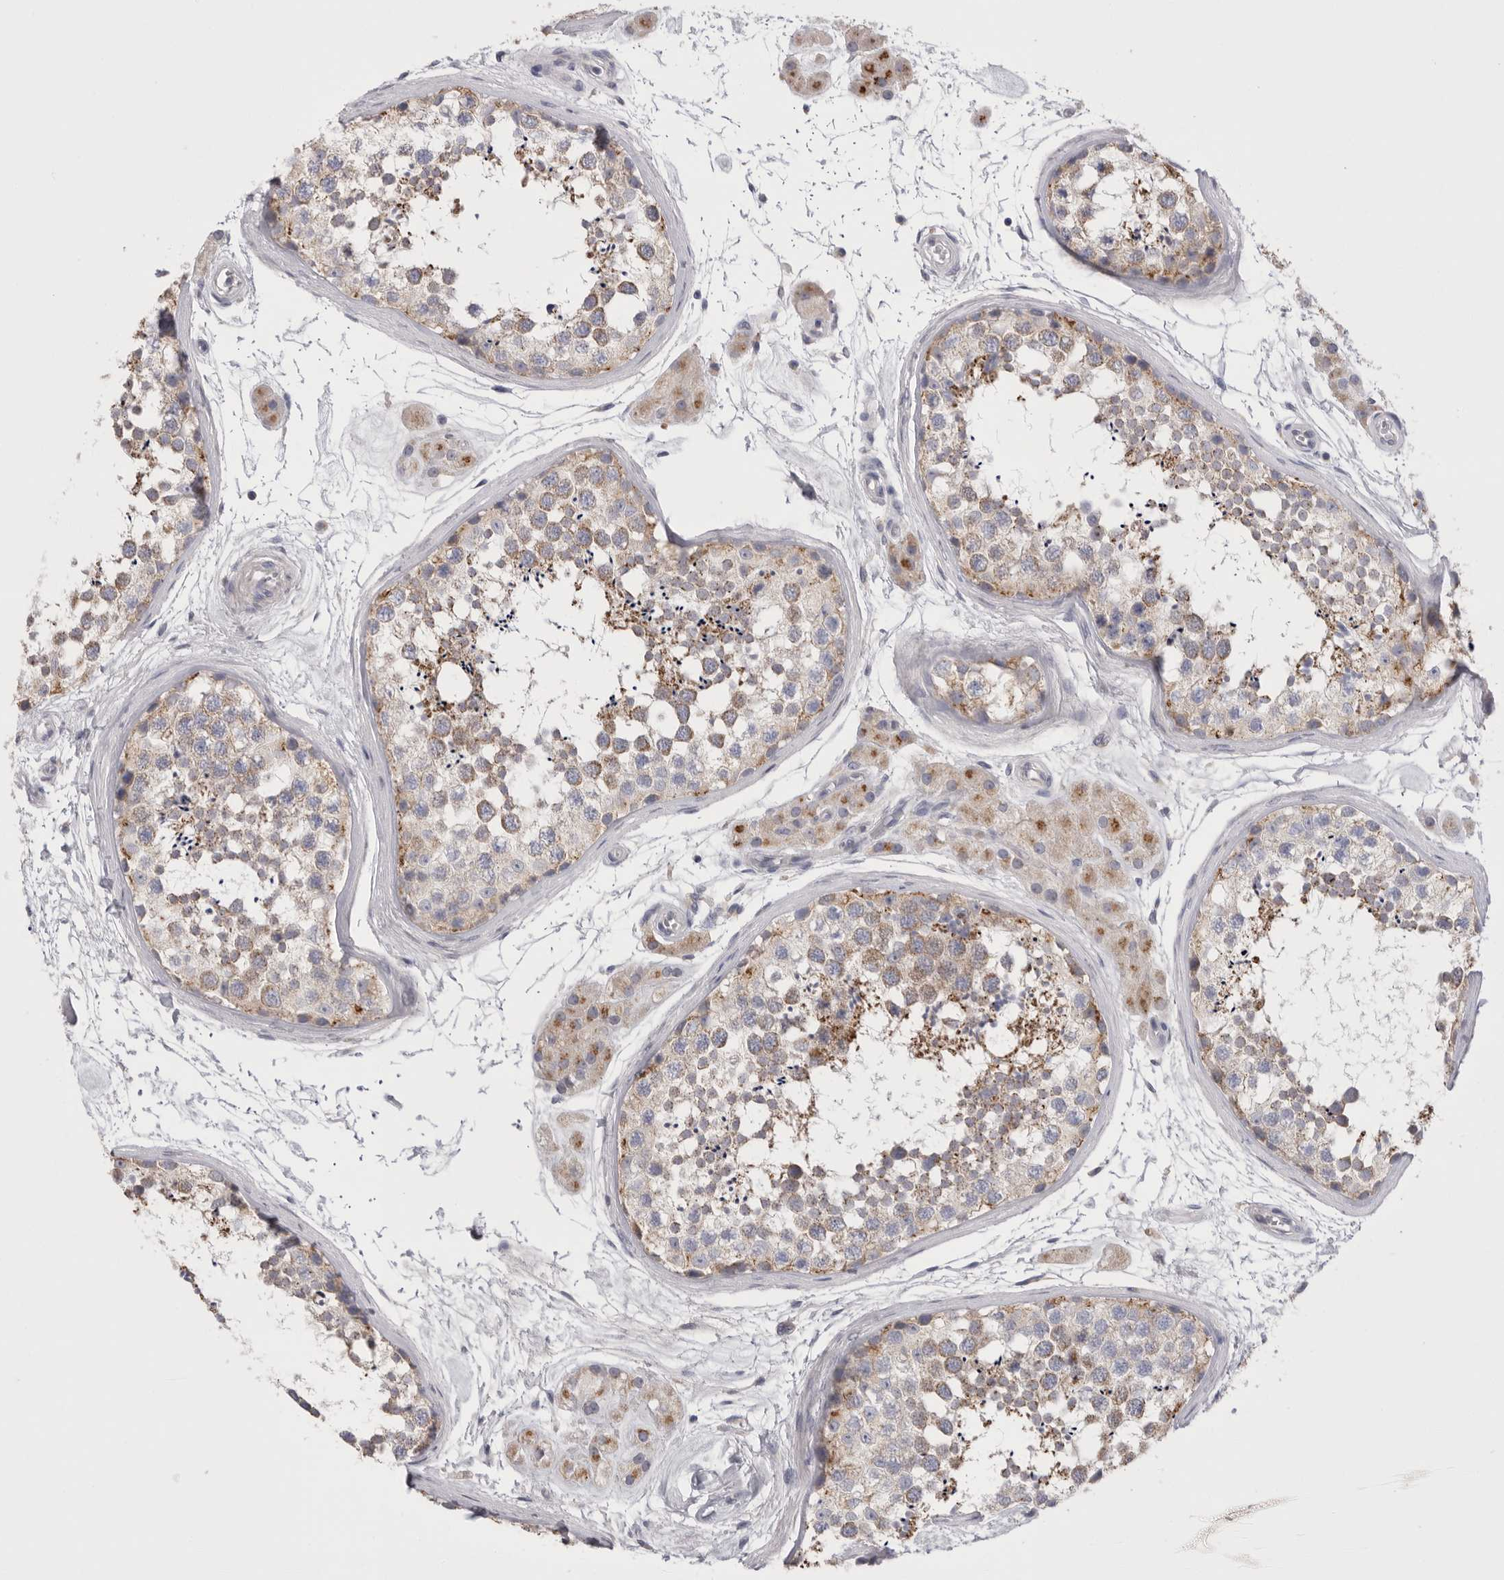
{"staining": {"intensity": "moderate", "quantity": "25%-75%", "location": "cytoplasmic/membranous"}, "tissue": "testis", "cell_type": "Cells in seminiferous ducts", "image_type": "normal", "snomed": [{"axis": "morphology", "description": "Normal tissue, NOS"}, {"axis": "topography", "description": "Testis"}], "caption": "Immunohistochemistry of normal human testis shows medium levels of moderate cytoplasmic/membranous staining in about 25%-75% of cells in seminiferous ducts. Using DAB (brown) and hematoxylin (blue) stains, captured at high magnification using brightfield microscopy.", "gene": "CCDC126", "patient": {"sex": "male", "age": 56}}